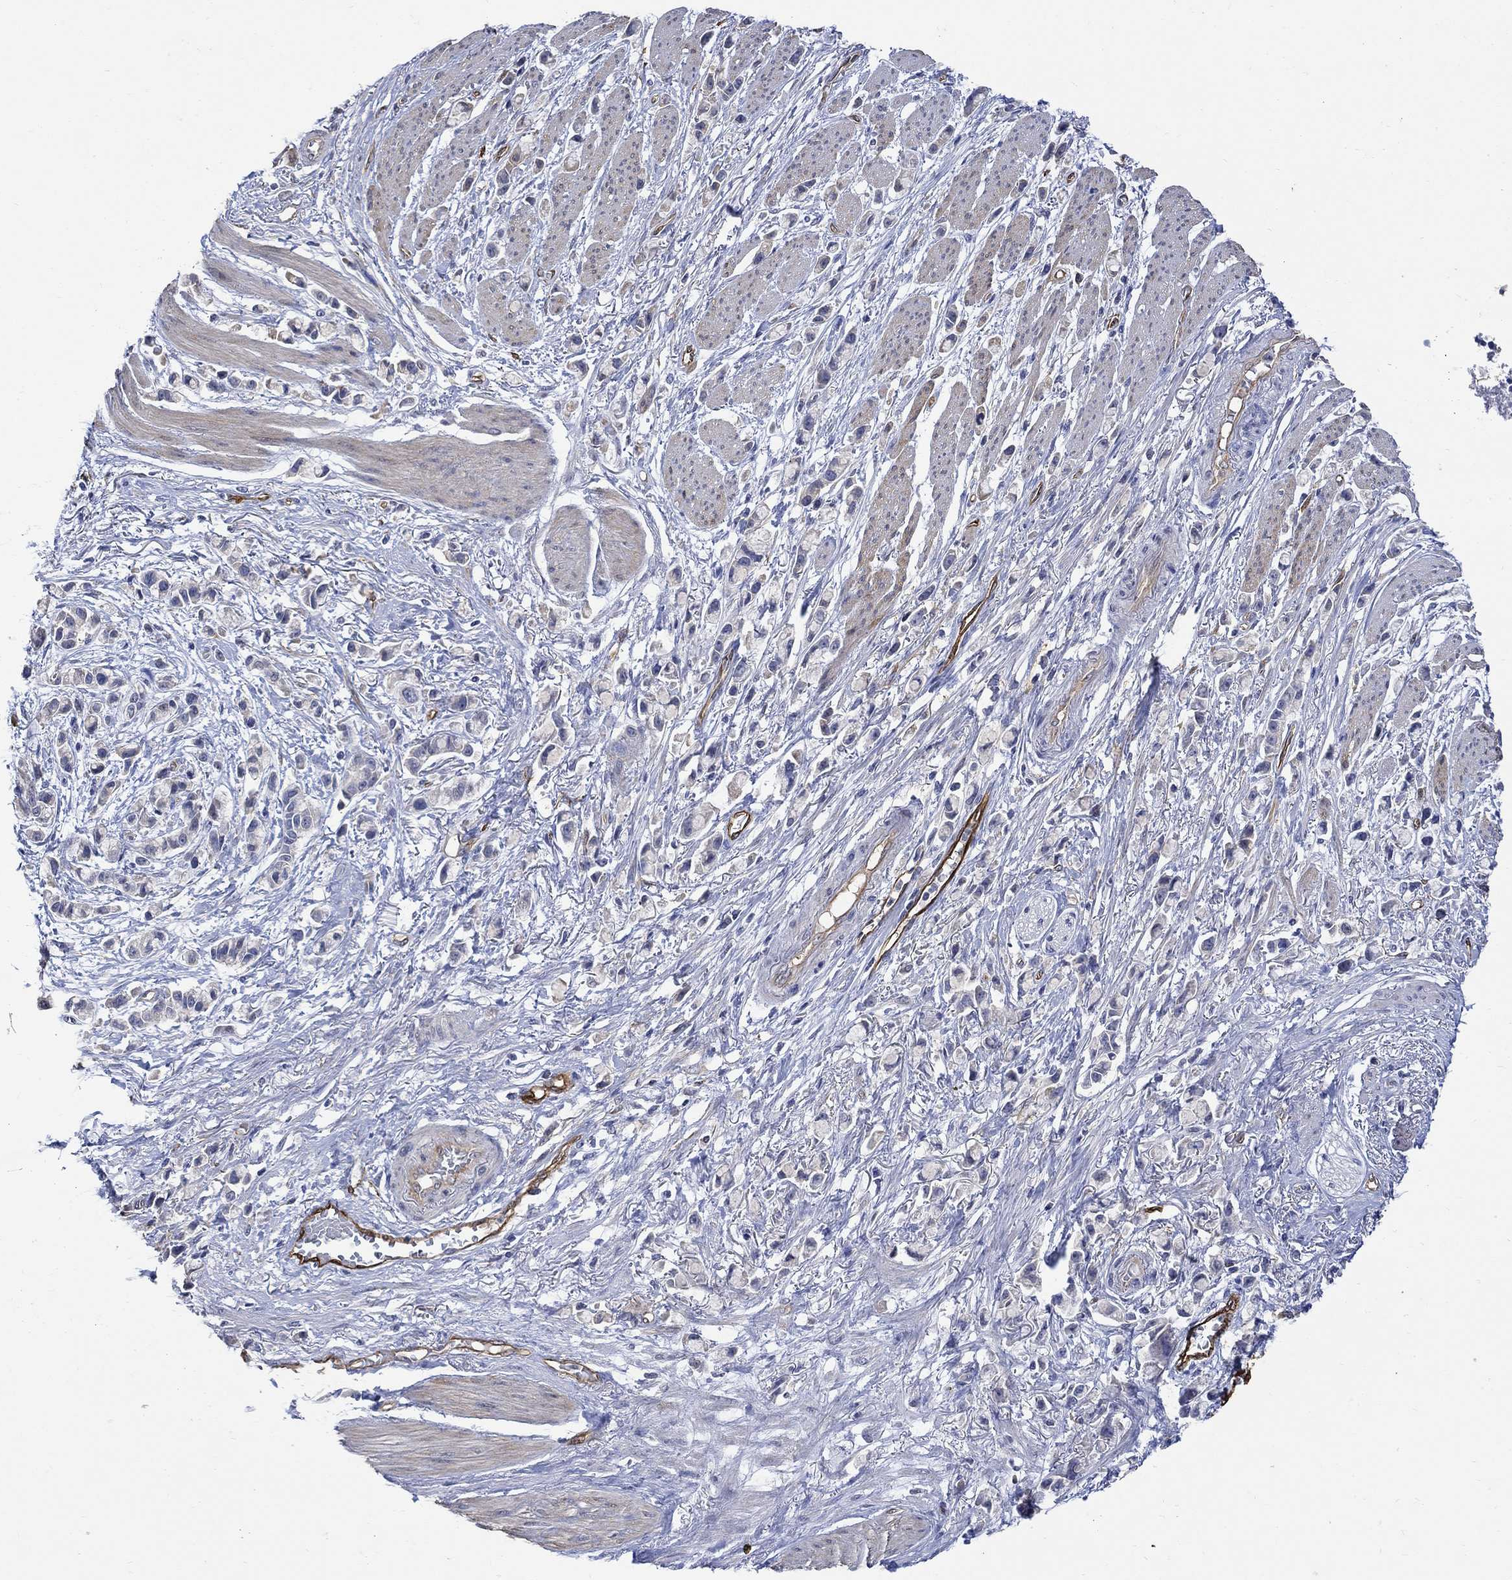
{"staining": {"intensity": "negative", "quantity": "none", "location": "none"}, "tissue": "stomach cancer", "cell_type": "Tumor cells", "image_type": "cancer", "snomed": [{"axis": "morphology", "description": "Adenocarcinoma, NOS"}, {"axis": "topography", "description": "Stomach"}], "caption": "Immunohistochemical staining of stomach cancer shows no significant expression in tumor cells.", "gene": "TGM2", "patient": {"sex": "female", "age": 81}}